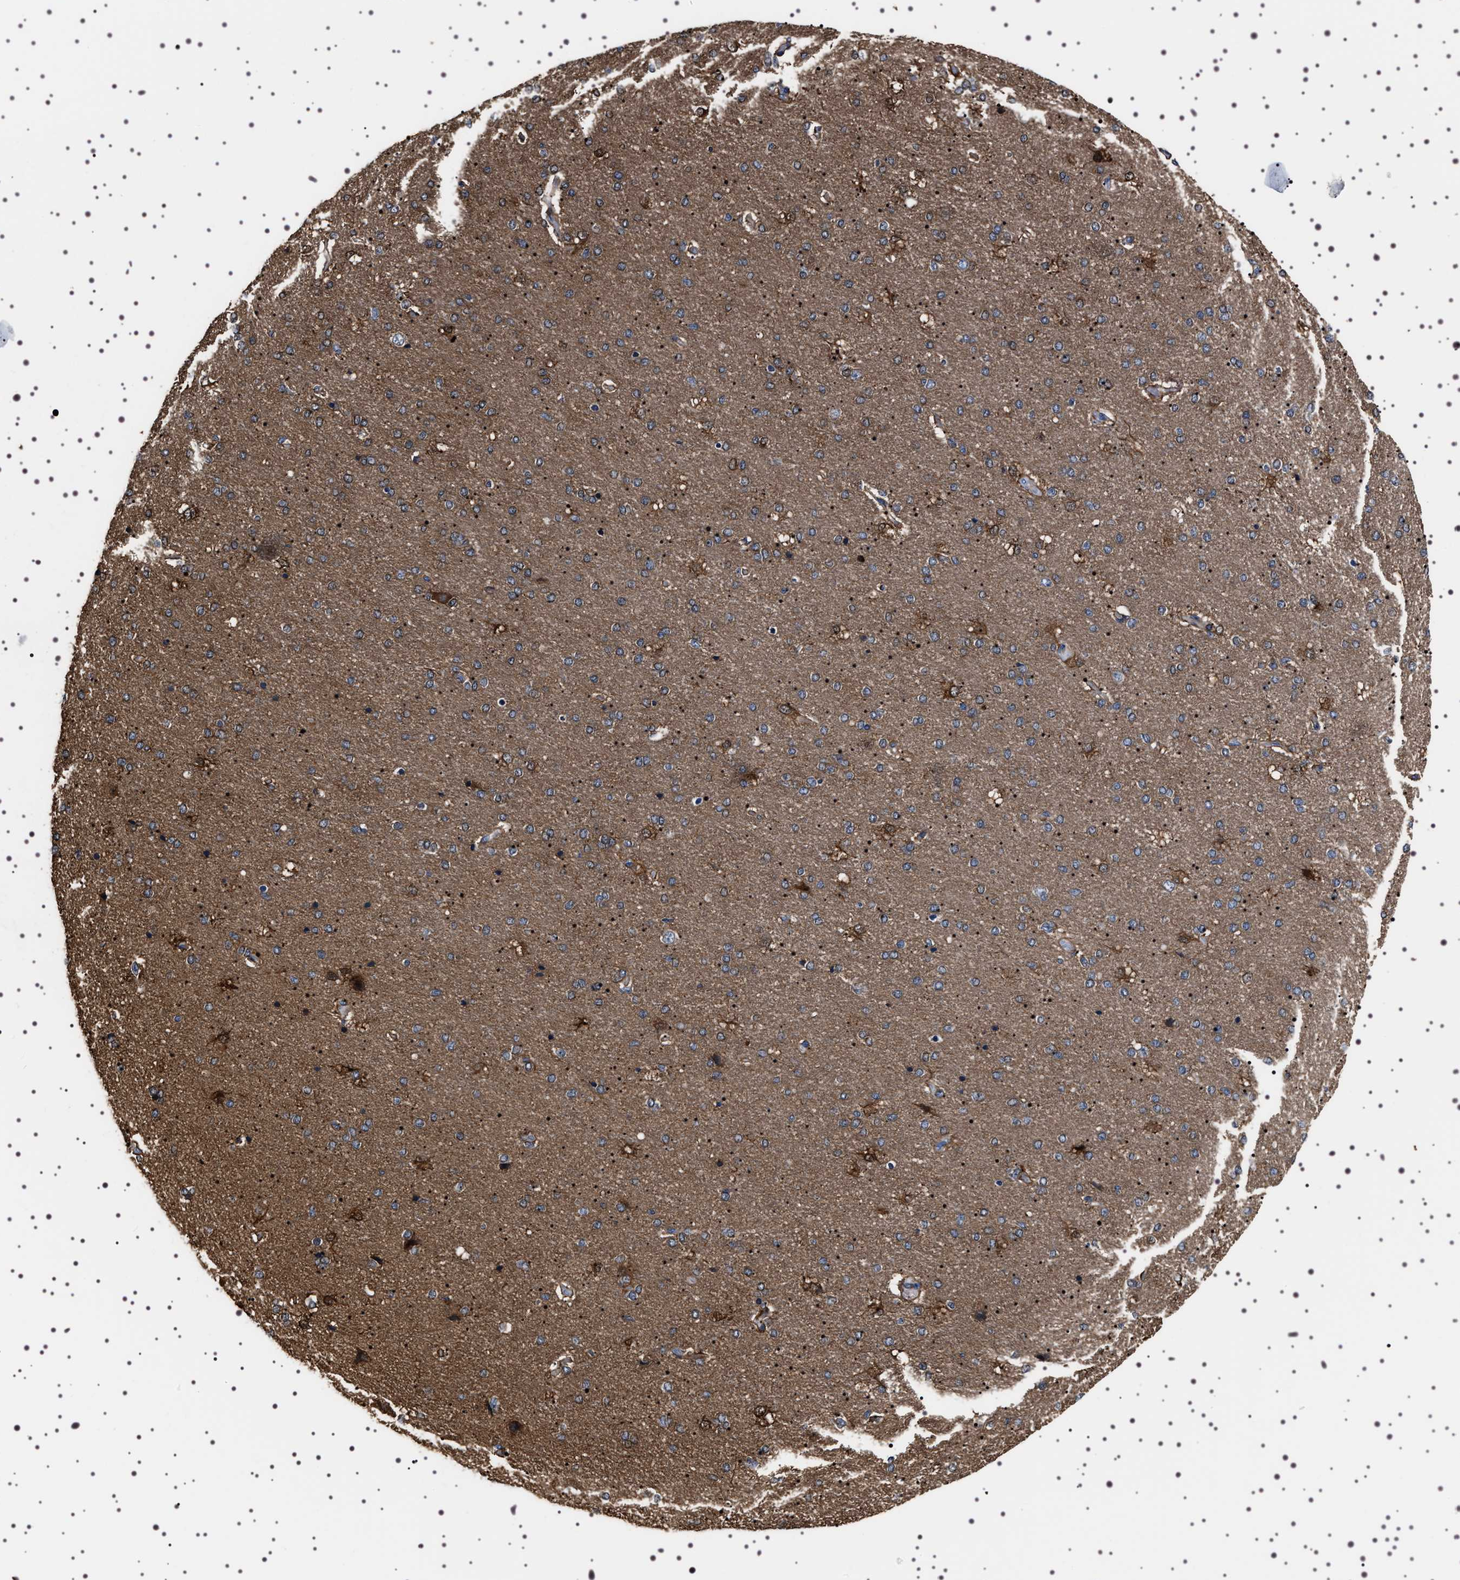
{"staining": {"intensity": "moderate", "quantity": ">75%", "location": "cytoplasmic/membranous"}, "tissue": "cerebral cortex", "cell_type": "Endothelial cells", "image_type": "normal", "snomed": [{"axis": "morphology", "description": "Normal tissue, NOS"}, {"axis": "topography", "description": "Cerebral cortex"}], "caption": "Immunohistochemistry (IHC) of benign cerebral cortex displays medium levels of moderate cytoplasmic/membranous positivity in about >75% of endothelial cells.", "gene": "WDR1", "patient": {"sex": "male", "age": 62}}